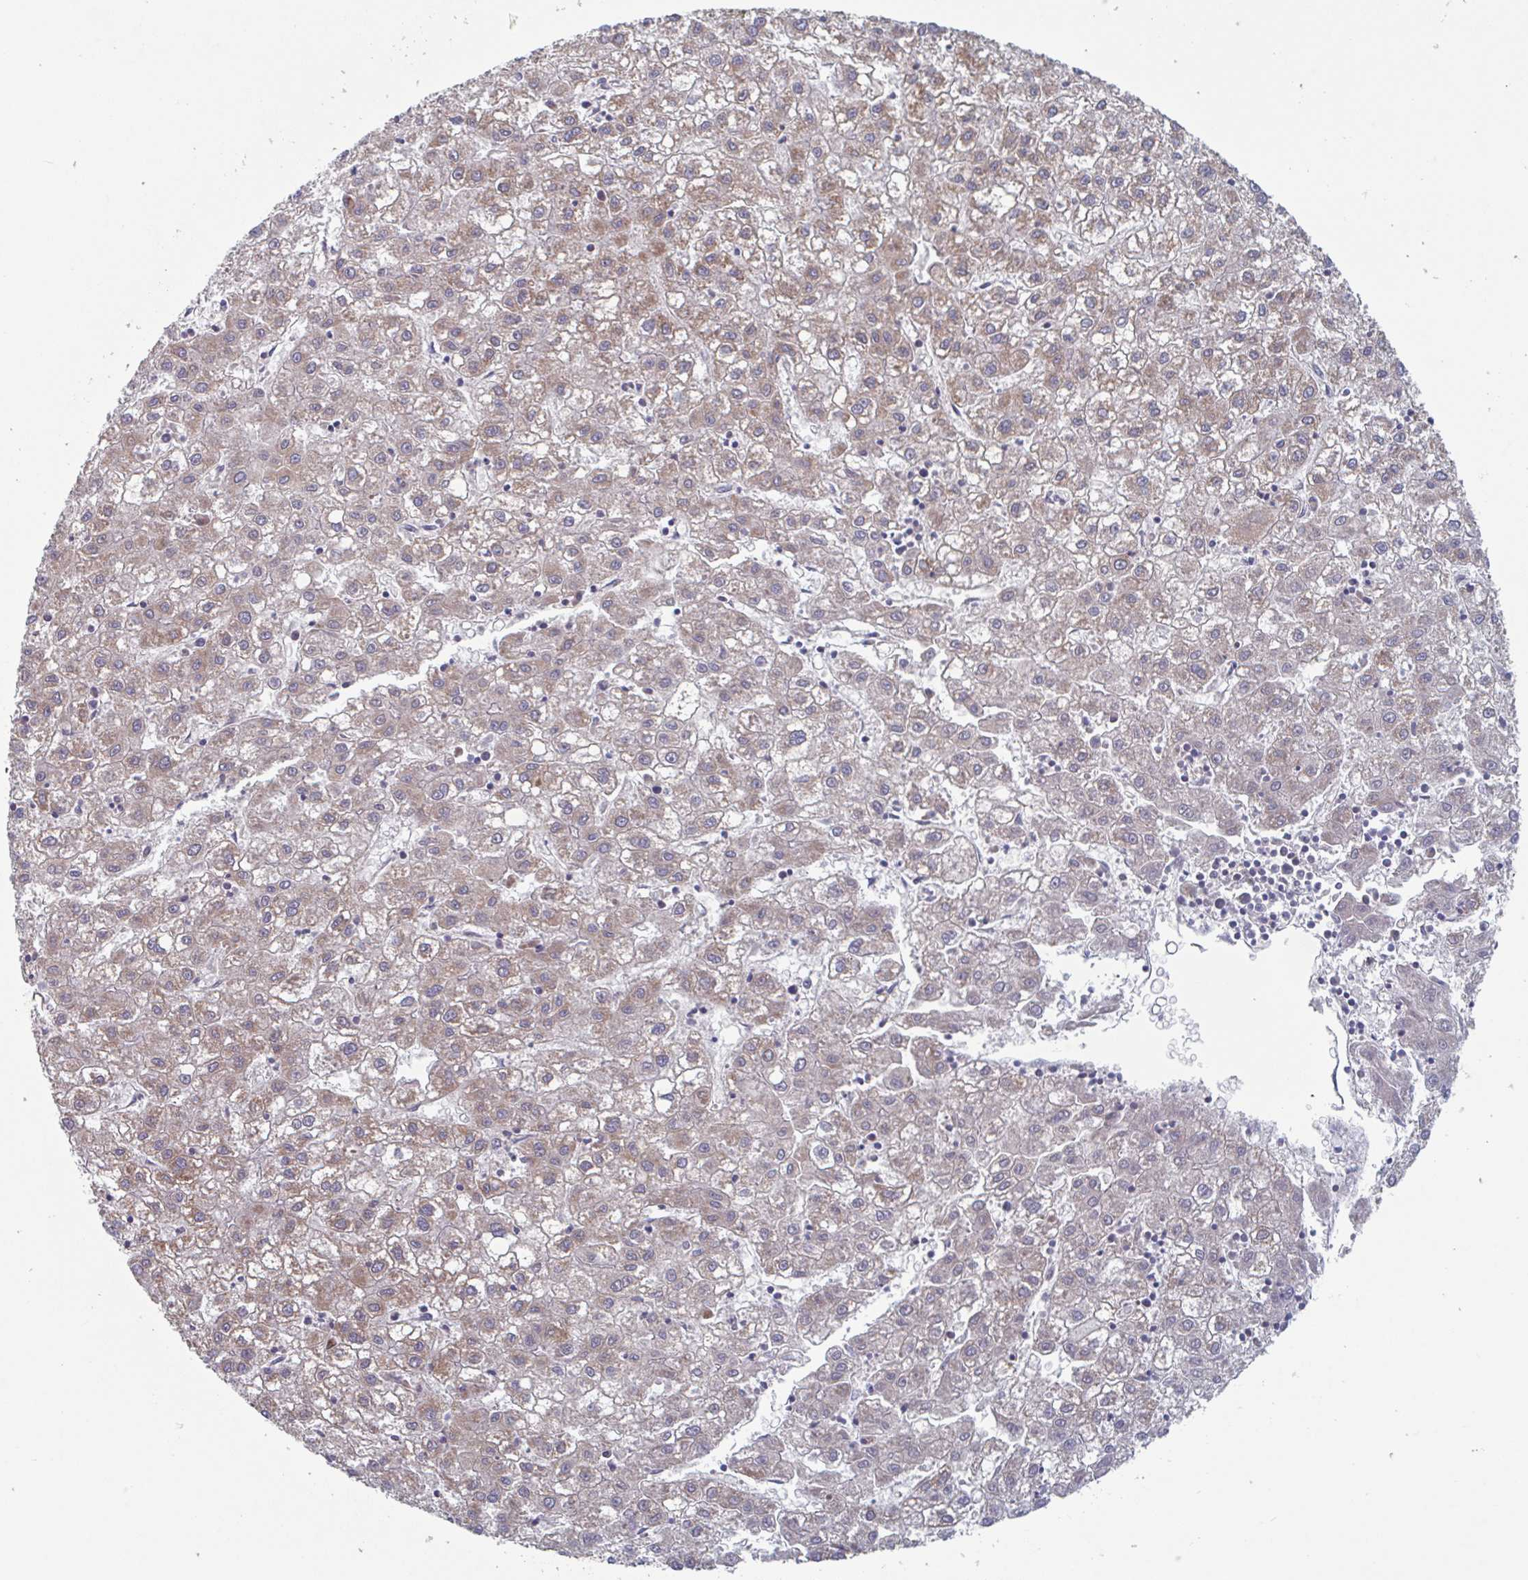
{"staining": {"intensity": "moderate", "quantity": ">75%", "location": "cytoplasmic/membranous"}, "tissue": "liver cancer", "cell_type": "Tumor cells", "image_type": "cancer", "snomed": [{"axis": "morphology", "description": "Carcinoma, Hepatocellular, NOS"}, {"axis": "topography", "description": "Liver"}], "caption": "Immunohistochemistry photomicrograph of neoplastic tissue: hepatocellular carcinoma (liver) stained using immunohistochemistry (IHC) demonstrates medium levels of moderate protein expression localized specifically in the cytoplasmic/membranous of tumor cells, appearing as a cytoplasmic/membranous brown color.", "gene": "SURF1", "patient": {"sex": "male", "age": 72}}